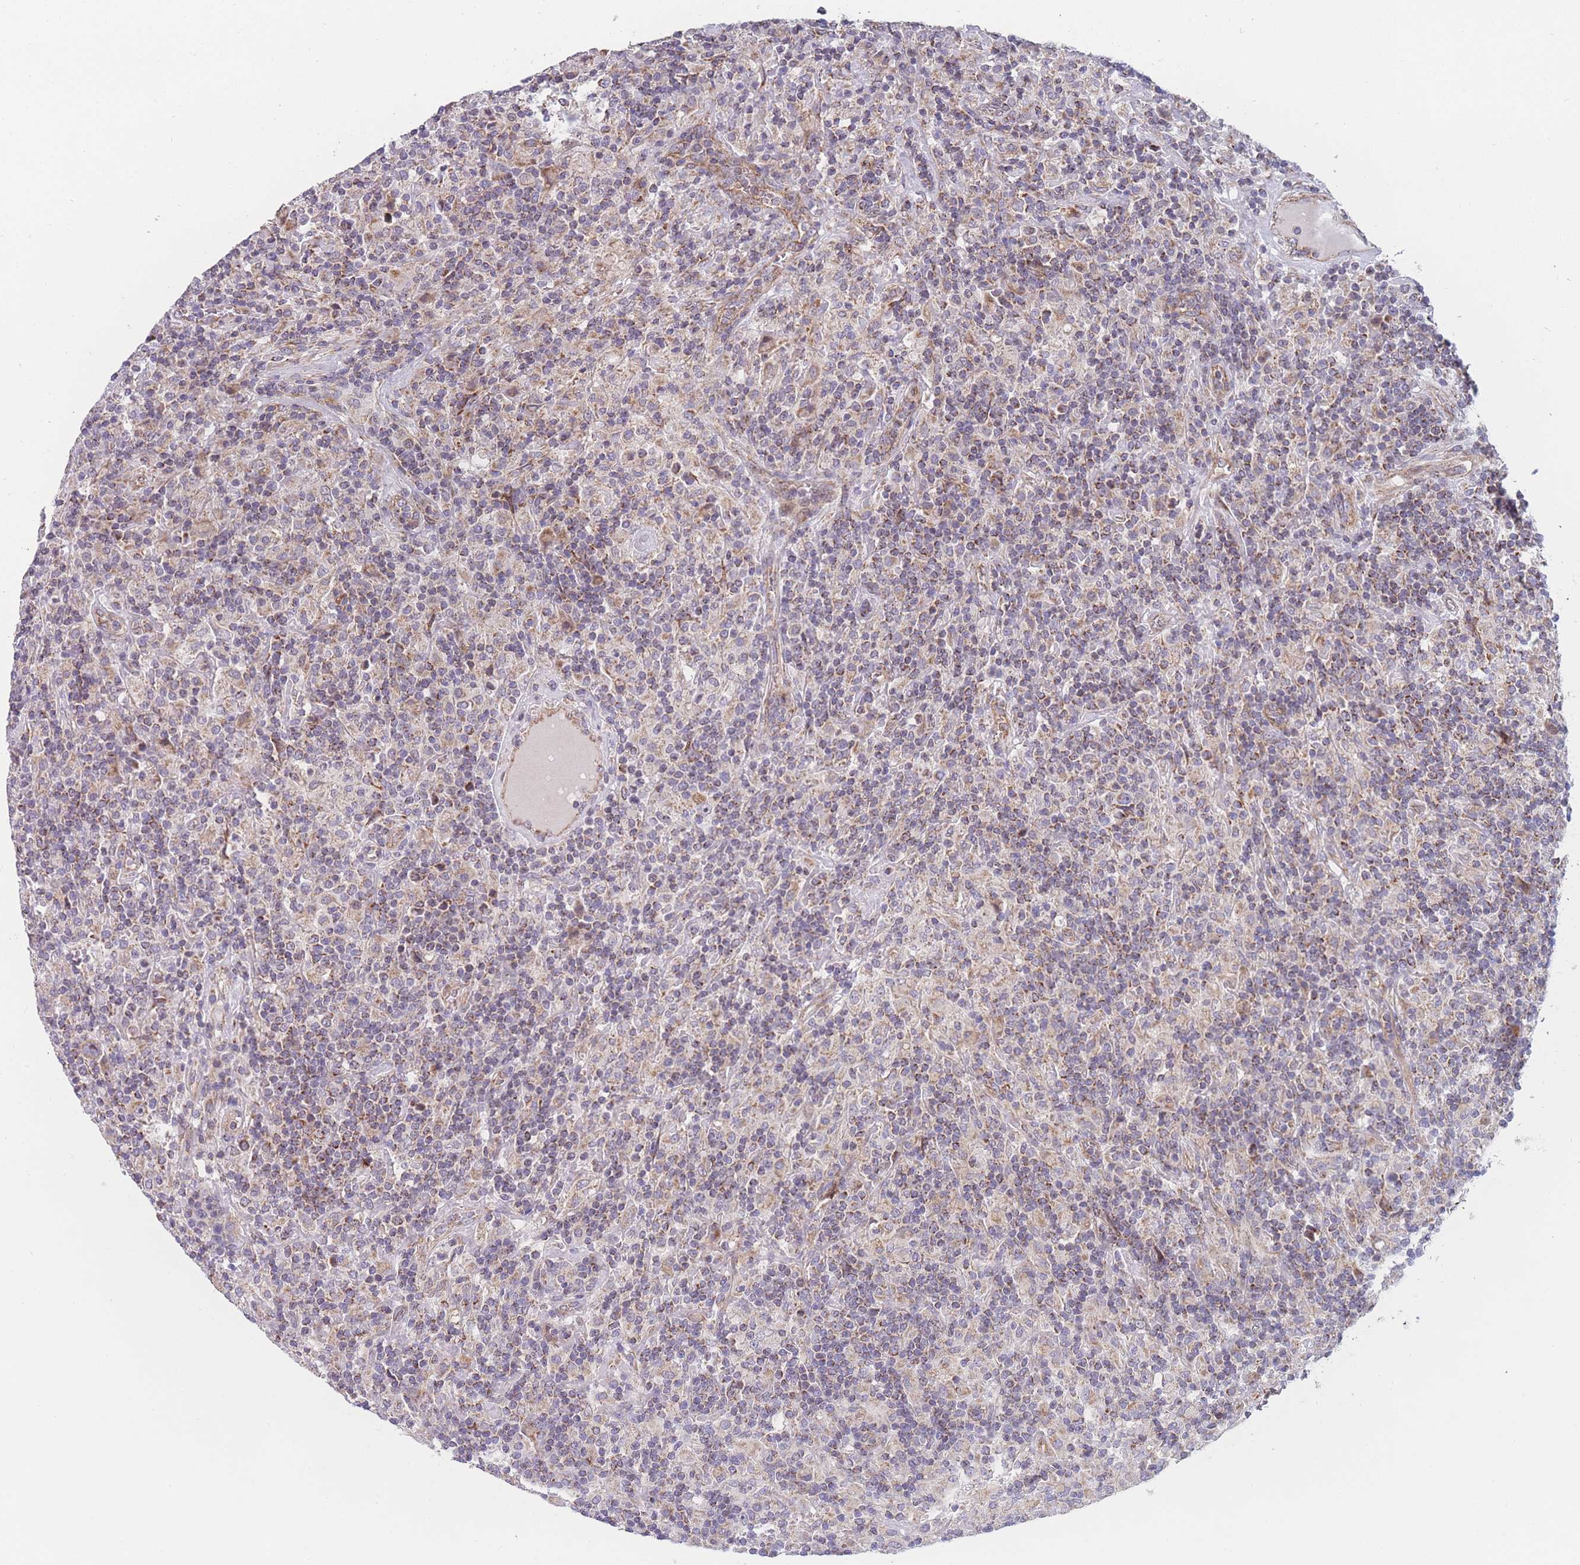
{"staining": {"intensity": "weak", "quantity": "25%-75%", "location": "cytoplasmic/membranous"}, "tissue": "lymphoma", "cell_type": "Tumor cells", "image_type": "cancer", "snomed": [{"axis": "morphology", "description": "Hodgkin's disease, NOS"}, {"axis": "topography", "description": "Lymph node"}], "caption": "IHC (DAB (3,3'-diaminobenzidine)) staining of human lymphoma displays weak cytoplasmic/membranous protein expression in about 25%-75% of tumor cells. (DAB = brown stain, brightfield microscopy at high magnification).", "gene": "MTRES1", "patient": {"sex": "male", "age": 70}}